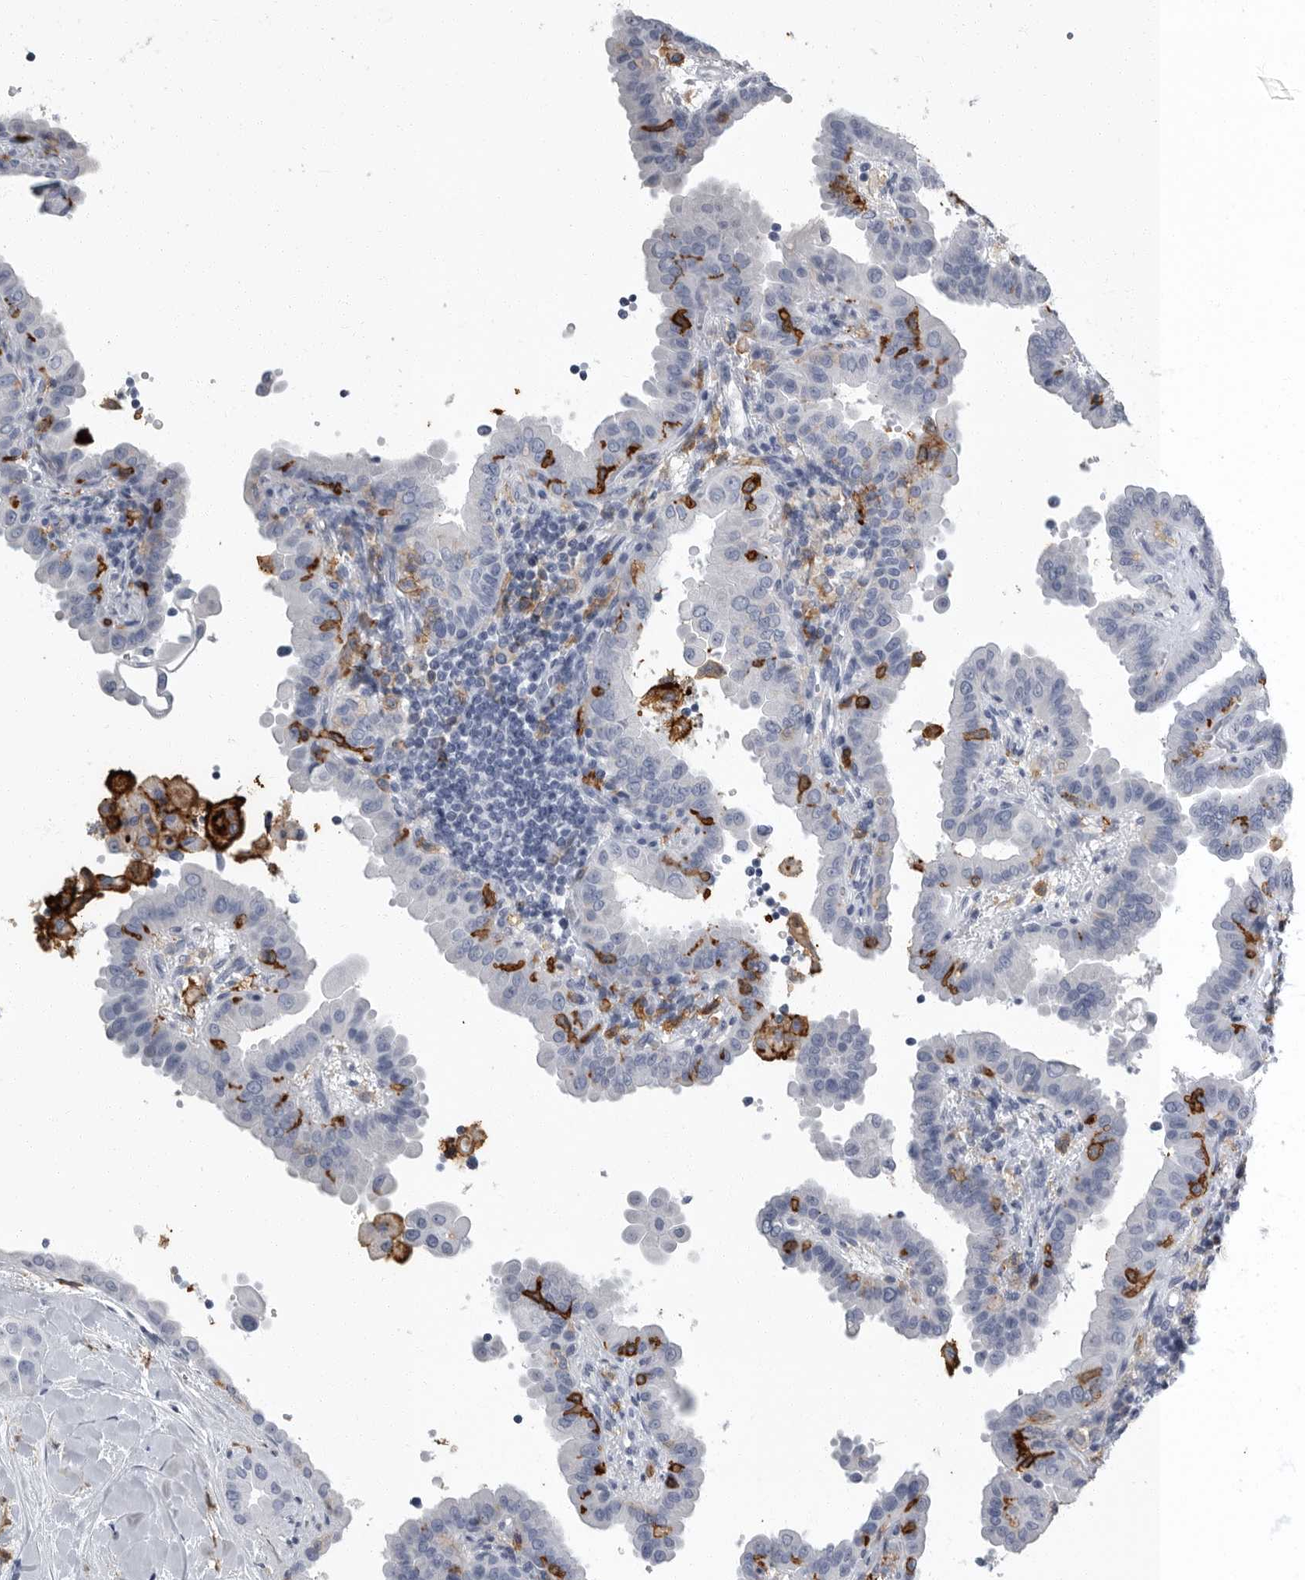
{"staining": {"intensity": "negative", "quantity": "none", "location": "none"}, "tissue": "thyroid cancer", "cell_type": "Tumor cells", "image_type": "cancer", "snomed": [{"axis": "morphology", "description": "Papillary adenocarcinoma, NOS"}, {"axis": "topography", "description": "Thyroid gland"}], "caption": "Protein analysis of thyroid cancer (papillary adenocarcinoma) shows no significant positivity in tumor cells.", "gene": "FCER1G", "patient": {"sex": "male", "age": 33}}